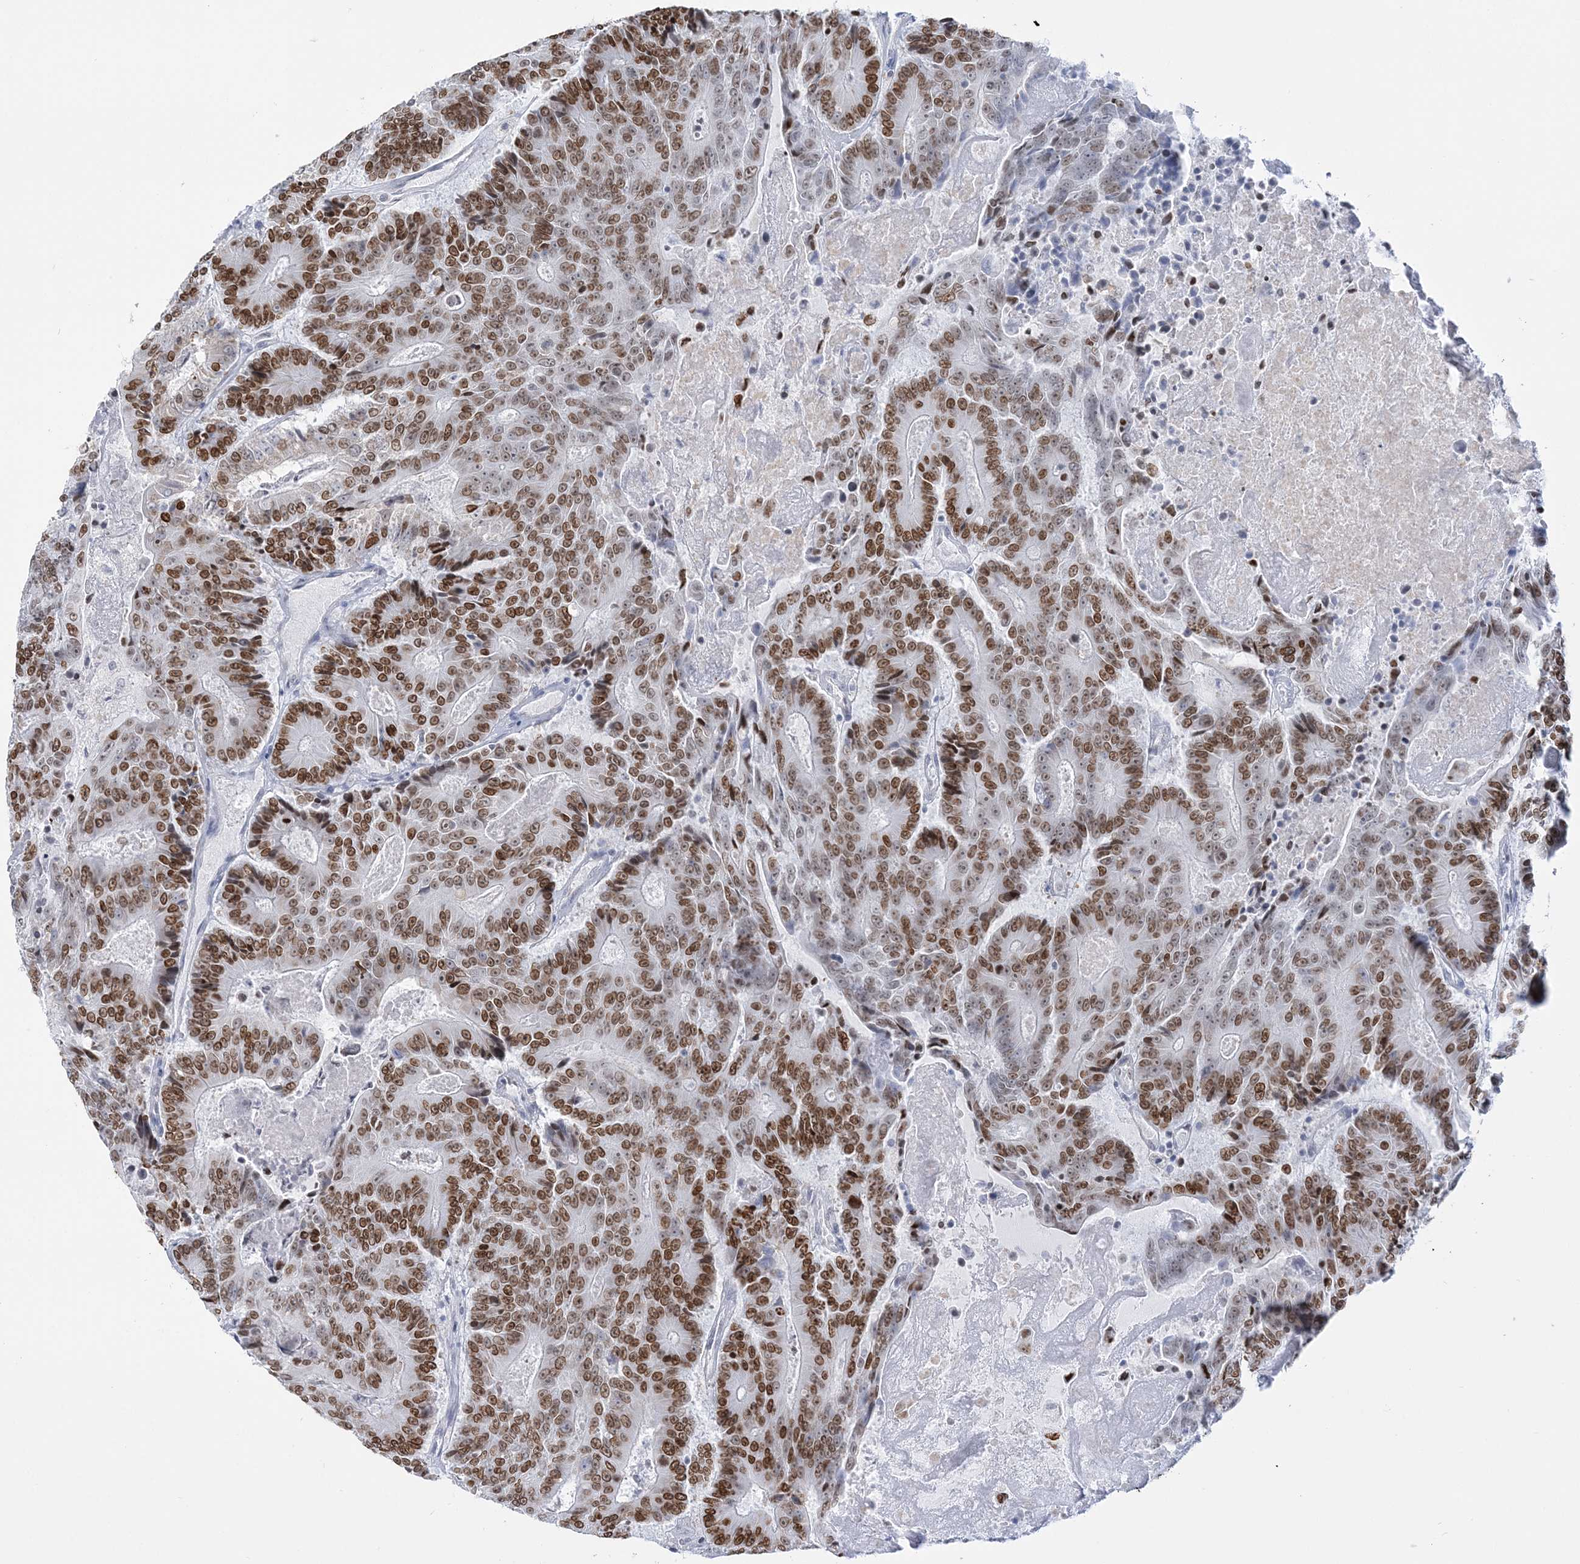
{"staining": {"intensity": "strong", "quantity": "25%-75%", "location": "nuclear"}, "tissue": "colorectal cancer", "cell_type": "Tumor cells", "image_type": "cancer", "snomed": [{"axis": "morphology", "description": "Adenocarcinoma, NOS"}, {"axis": "topography", "description": "Colon"}], "caption": "Strong nuclear expression is identified in about 25%-75% of tumor cells in colorectal cancer.", "gene": "DDX21", "patient": {"sex": "male", "age": 83}}